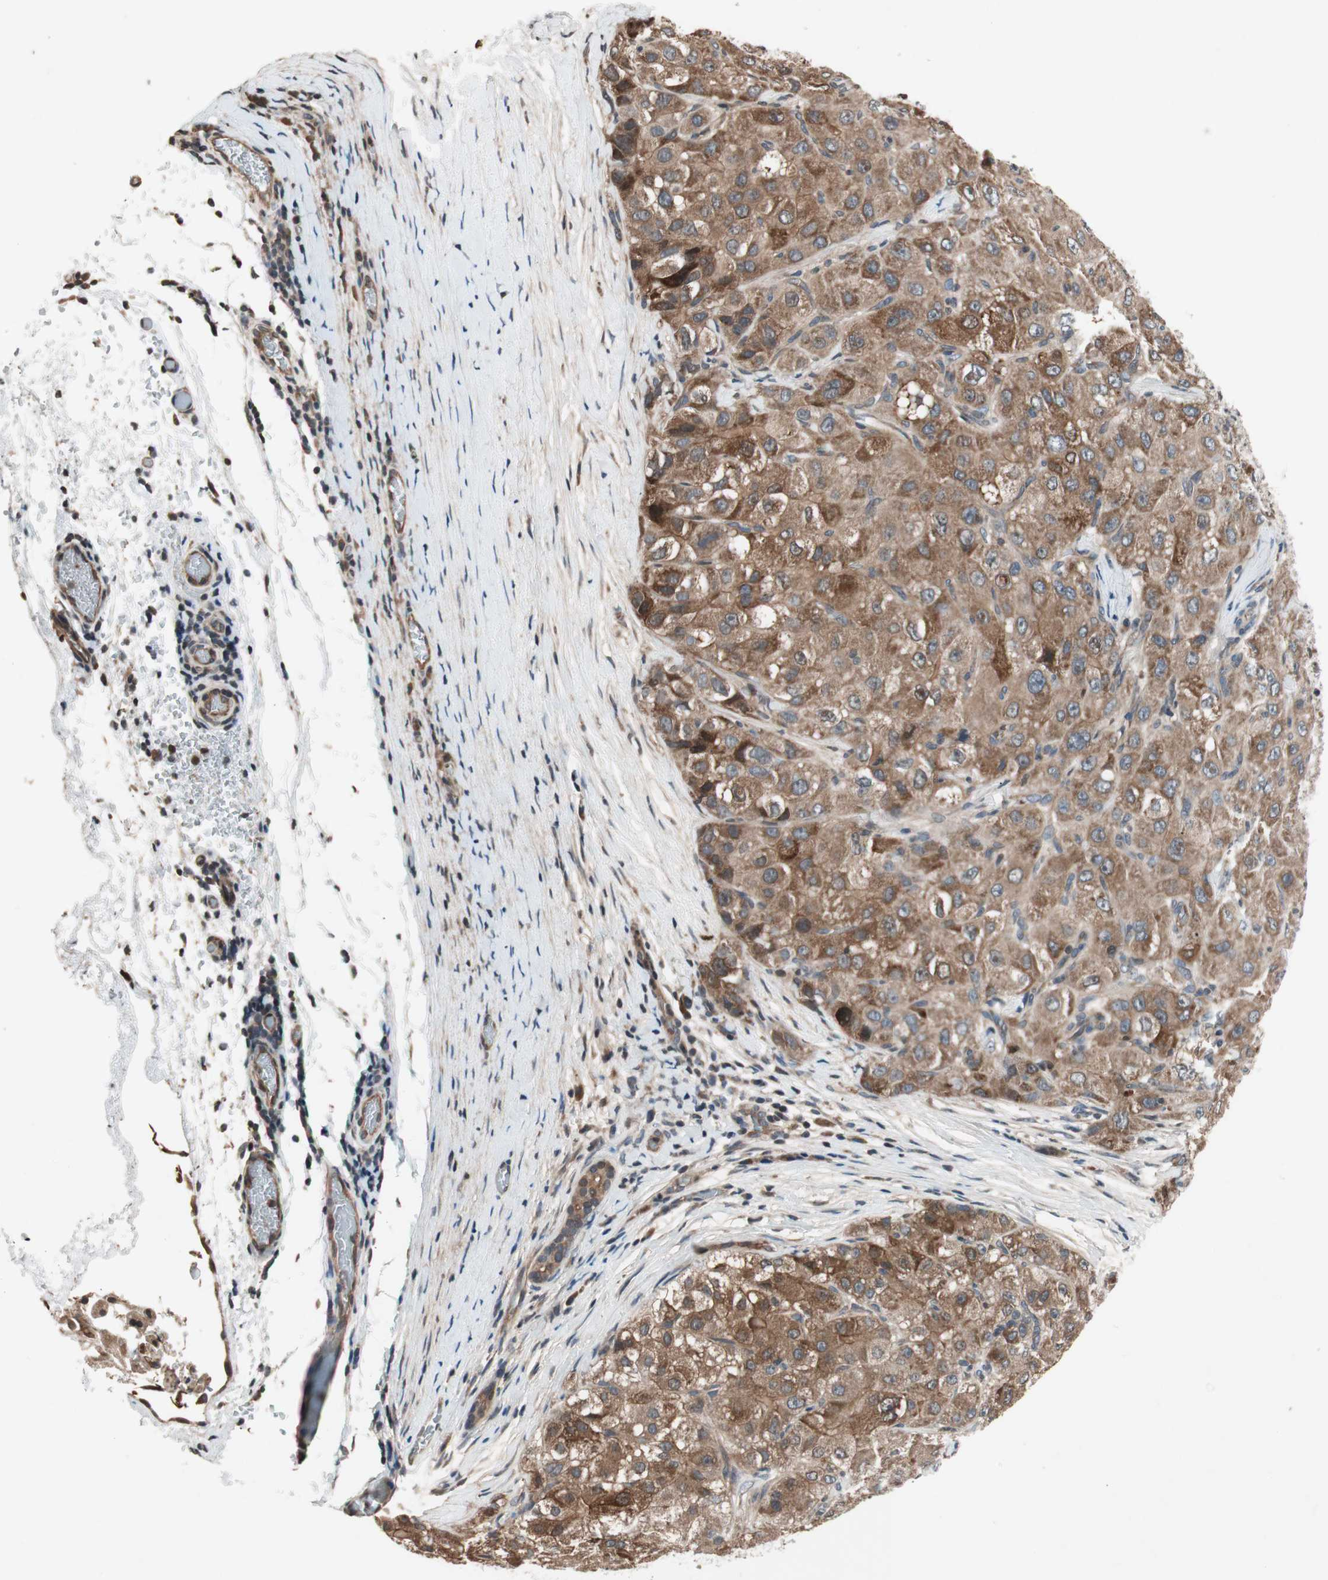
{"staining": {"intensity": "moderate", "quantity": ">75%", "location": "cytoplasmic/membranous"}, "tissue": "liver cancer", "cell_type": "Tumor cells", "image_type": "cancer", "snomed": [{"axis": "morphology", "description": "Carcinoma, Hepatocellular, NOS"}, {"axis": "topography", "description": "Liver"}], "caption": "Liver cancer (hepatocellular carcinoma) tissue exhibits moderate cytoplasmic/membranous staining in approximately >75% of tumor cells, visualized by immunohistochemistry.", "gene": "GCLM", "patient": {"sex": "male", "age": 80}}